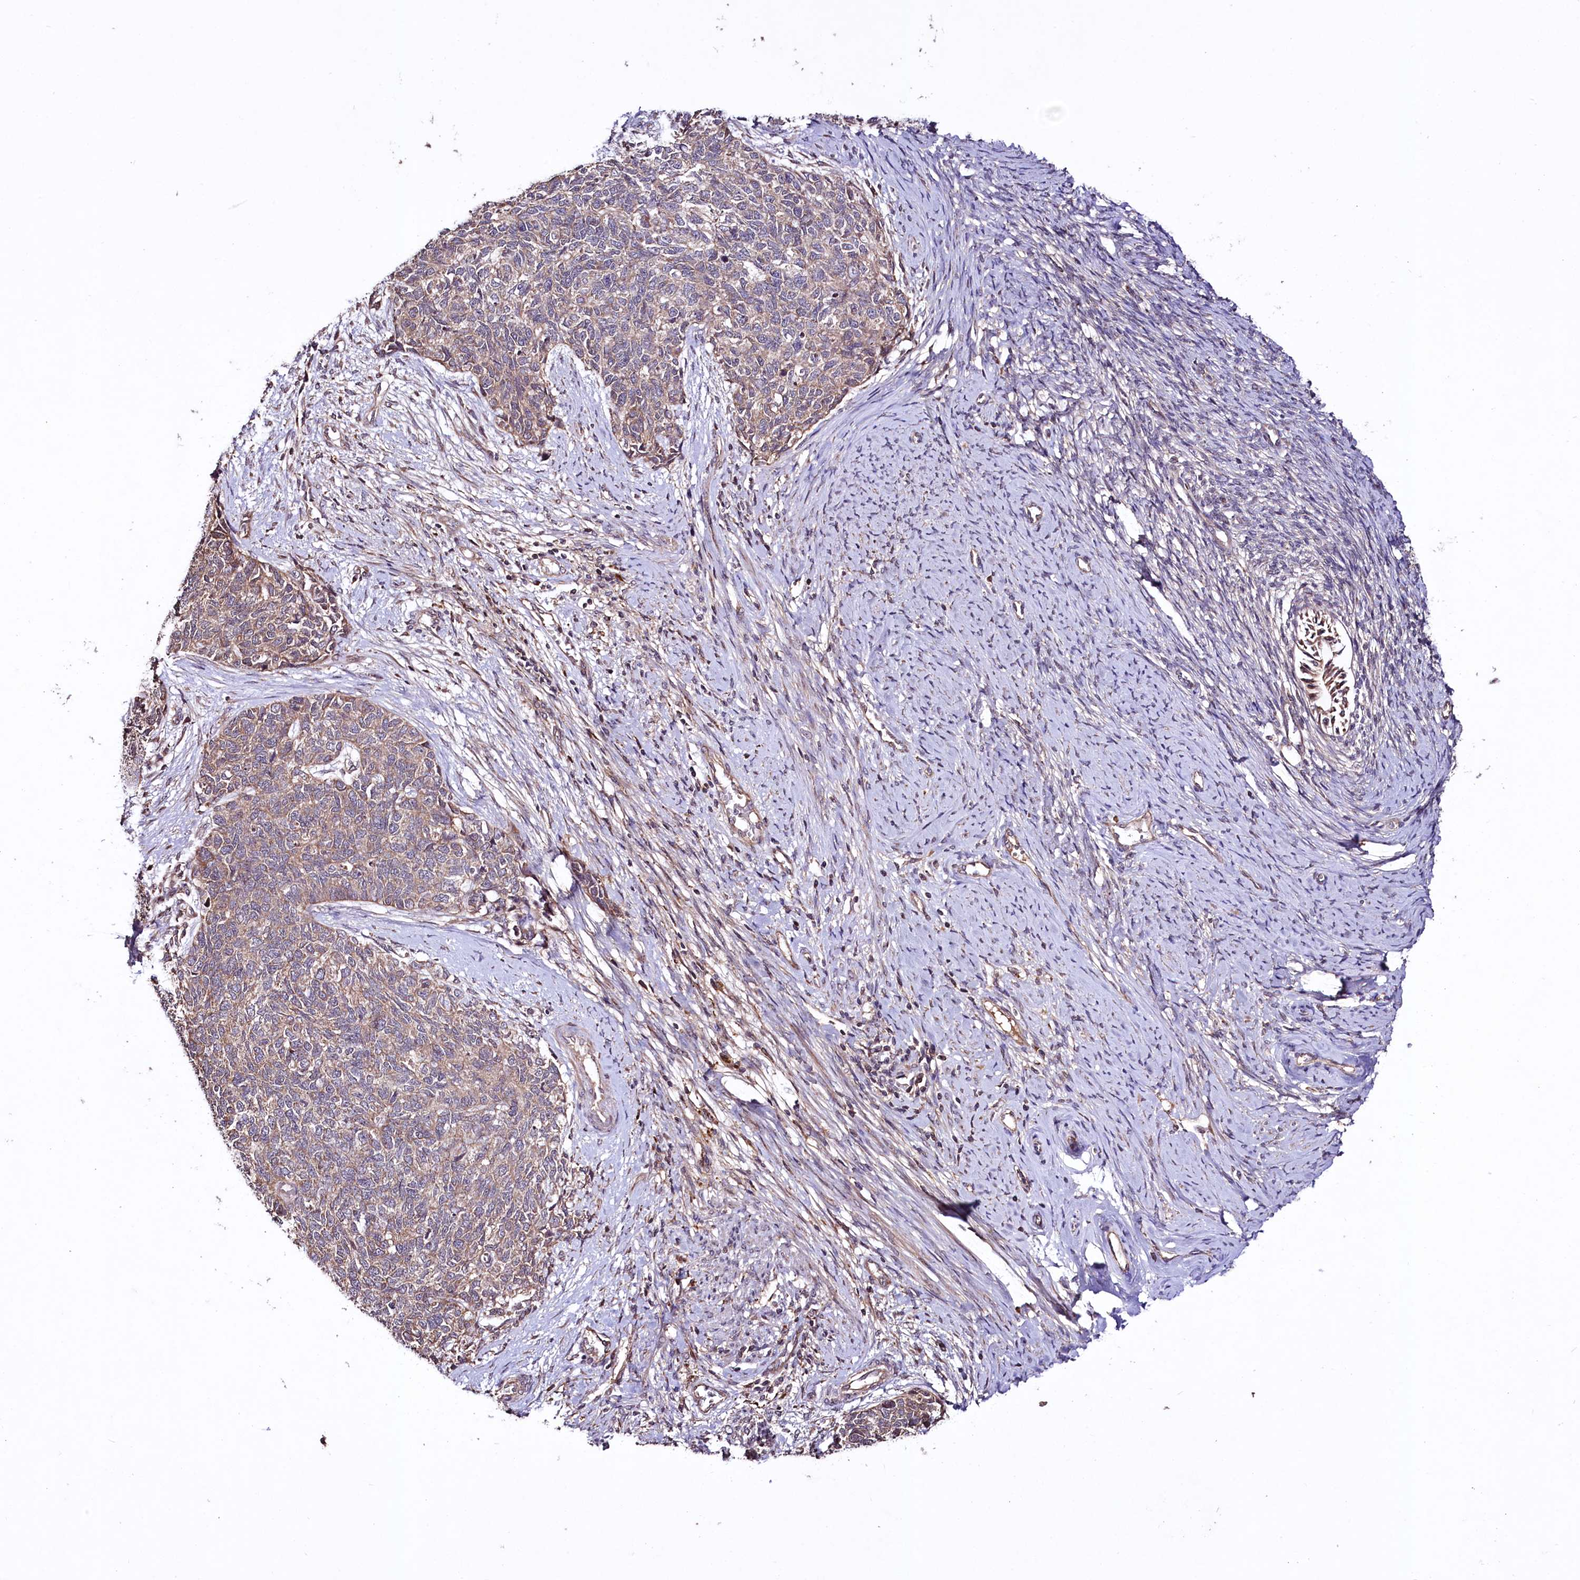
{"staining": {"intensity": "weak", "quantity": ">75%", "location": "cytoplasmic/membranous"}, "tissue": "cervical cancer", "cell_type": "Tumor cells", "image_type": "cancer", "snomed": [{"axis": "morphology", "description": "Squamous cell carcinoma, NOS"}, {"axis": "topography", "description": "Cervix"}], "caption": "Cervical cancer (squamous cell carcinoma) stained with a protein marker shows weak staining in tumor cells.", "gene": "TNPO3", "patient": {"sex": "female", "age": 63}}